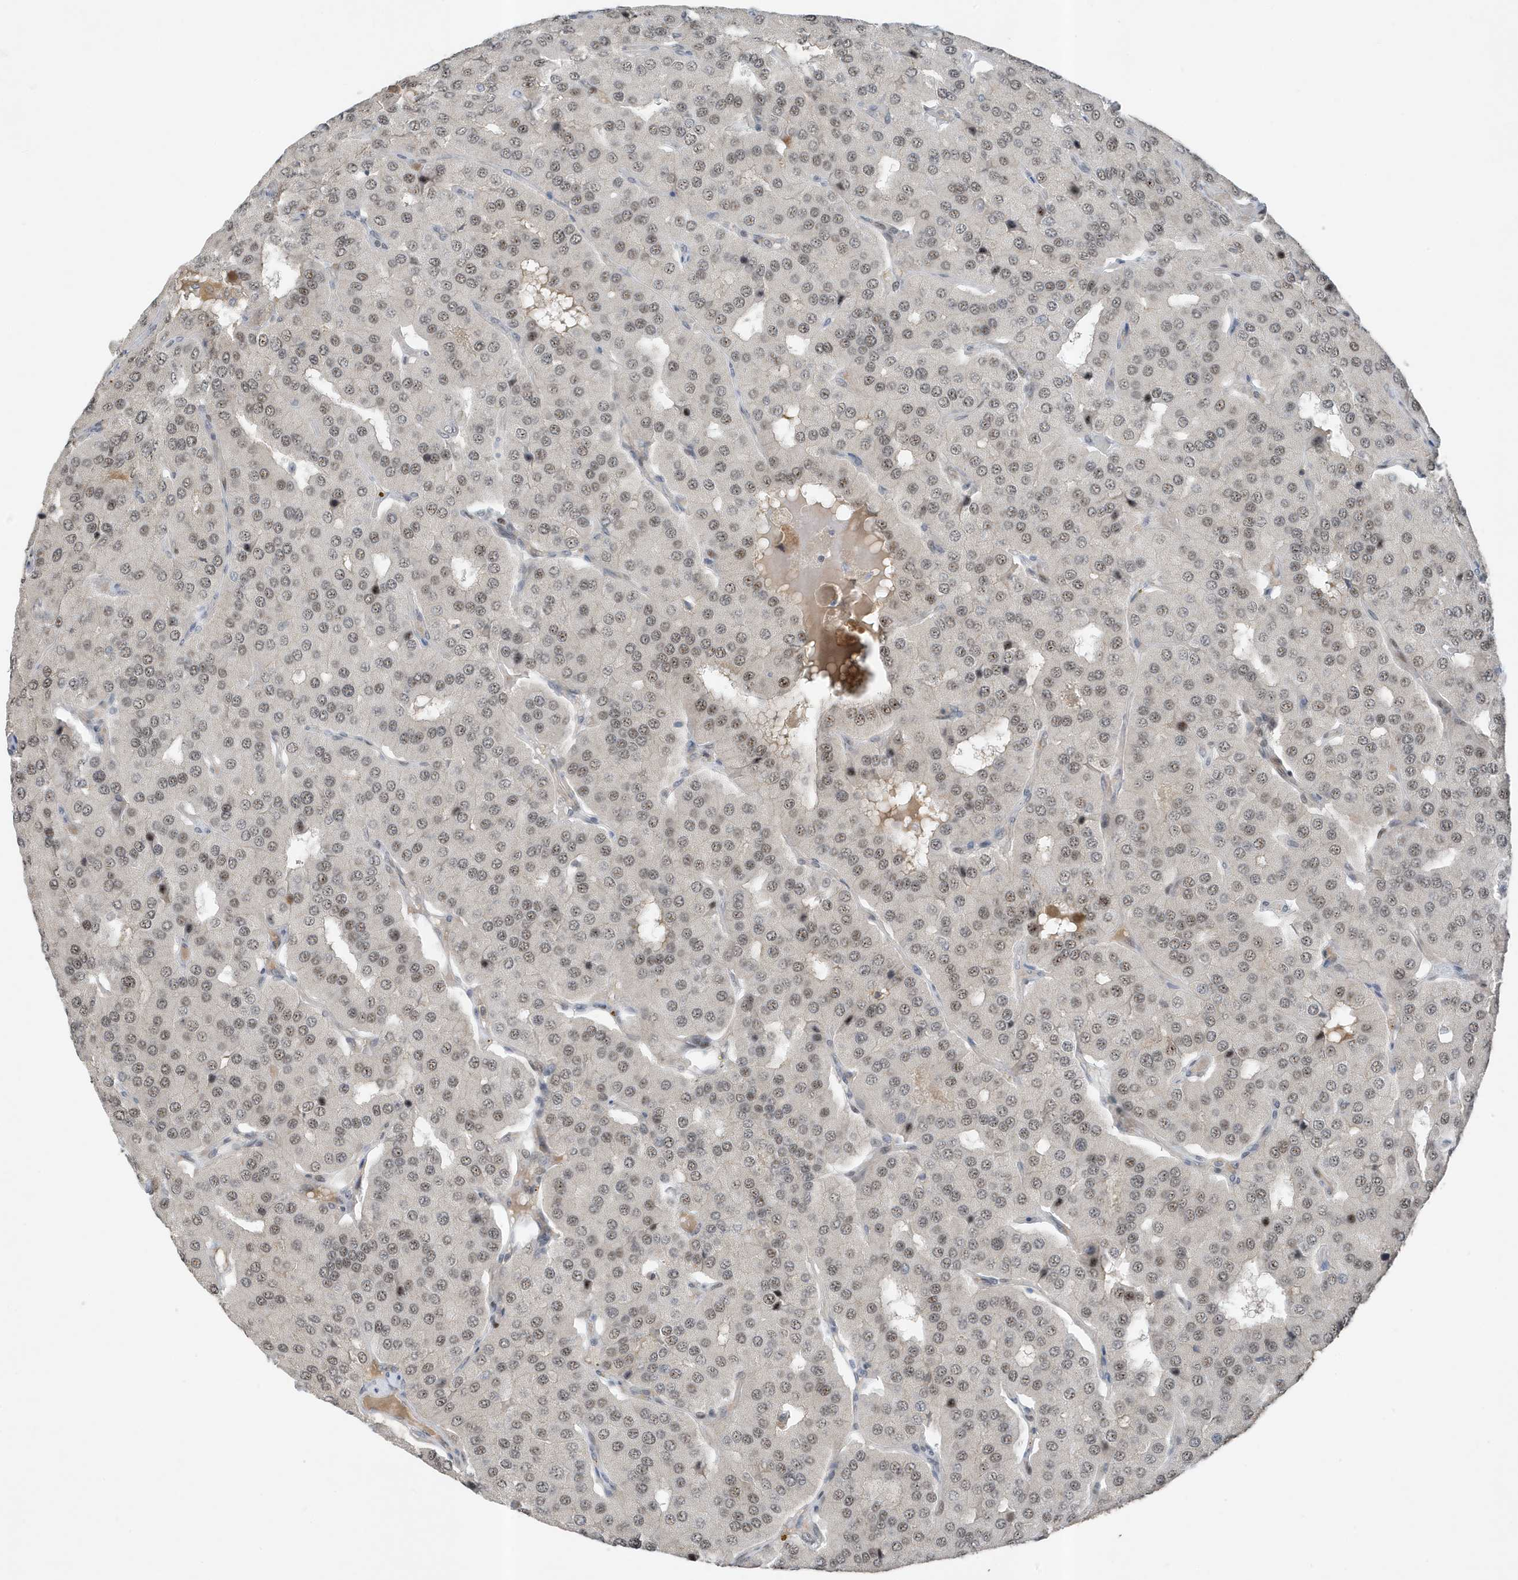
{"staining": {"intensity": "weak", "quantity": ">75%", "location": "nuclear"}, "tissue": "parathyroid gland", "cell_type": "Glandular cells", "image_type": "normal", "snomed": [{"axis": "morphology", "description": "Normal tissue, NOS"}, {"axis": "morphology", "description": "Adenoma, NOS"}, {"axis": "topography", "description": "Parathyroid gland"}], "caption": "A high-resolution photomicrograph shows immunohistochemistry staining of unremarkable parathyroid gland, which demonstrates weak nuclear expression in approximately >75% of glandular cells.", "gene": "MAST3", "patient": {"sex": "female", "age": 86}}